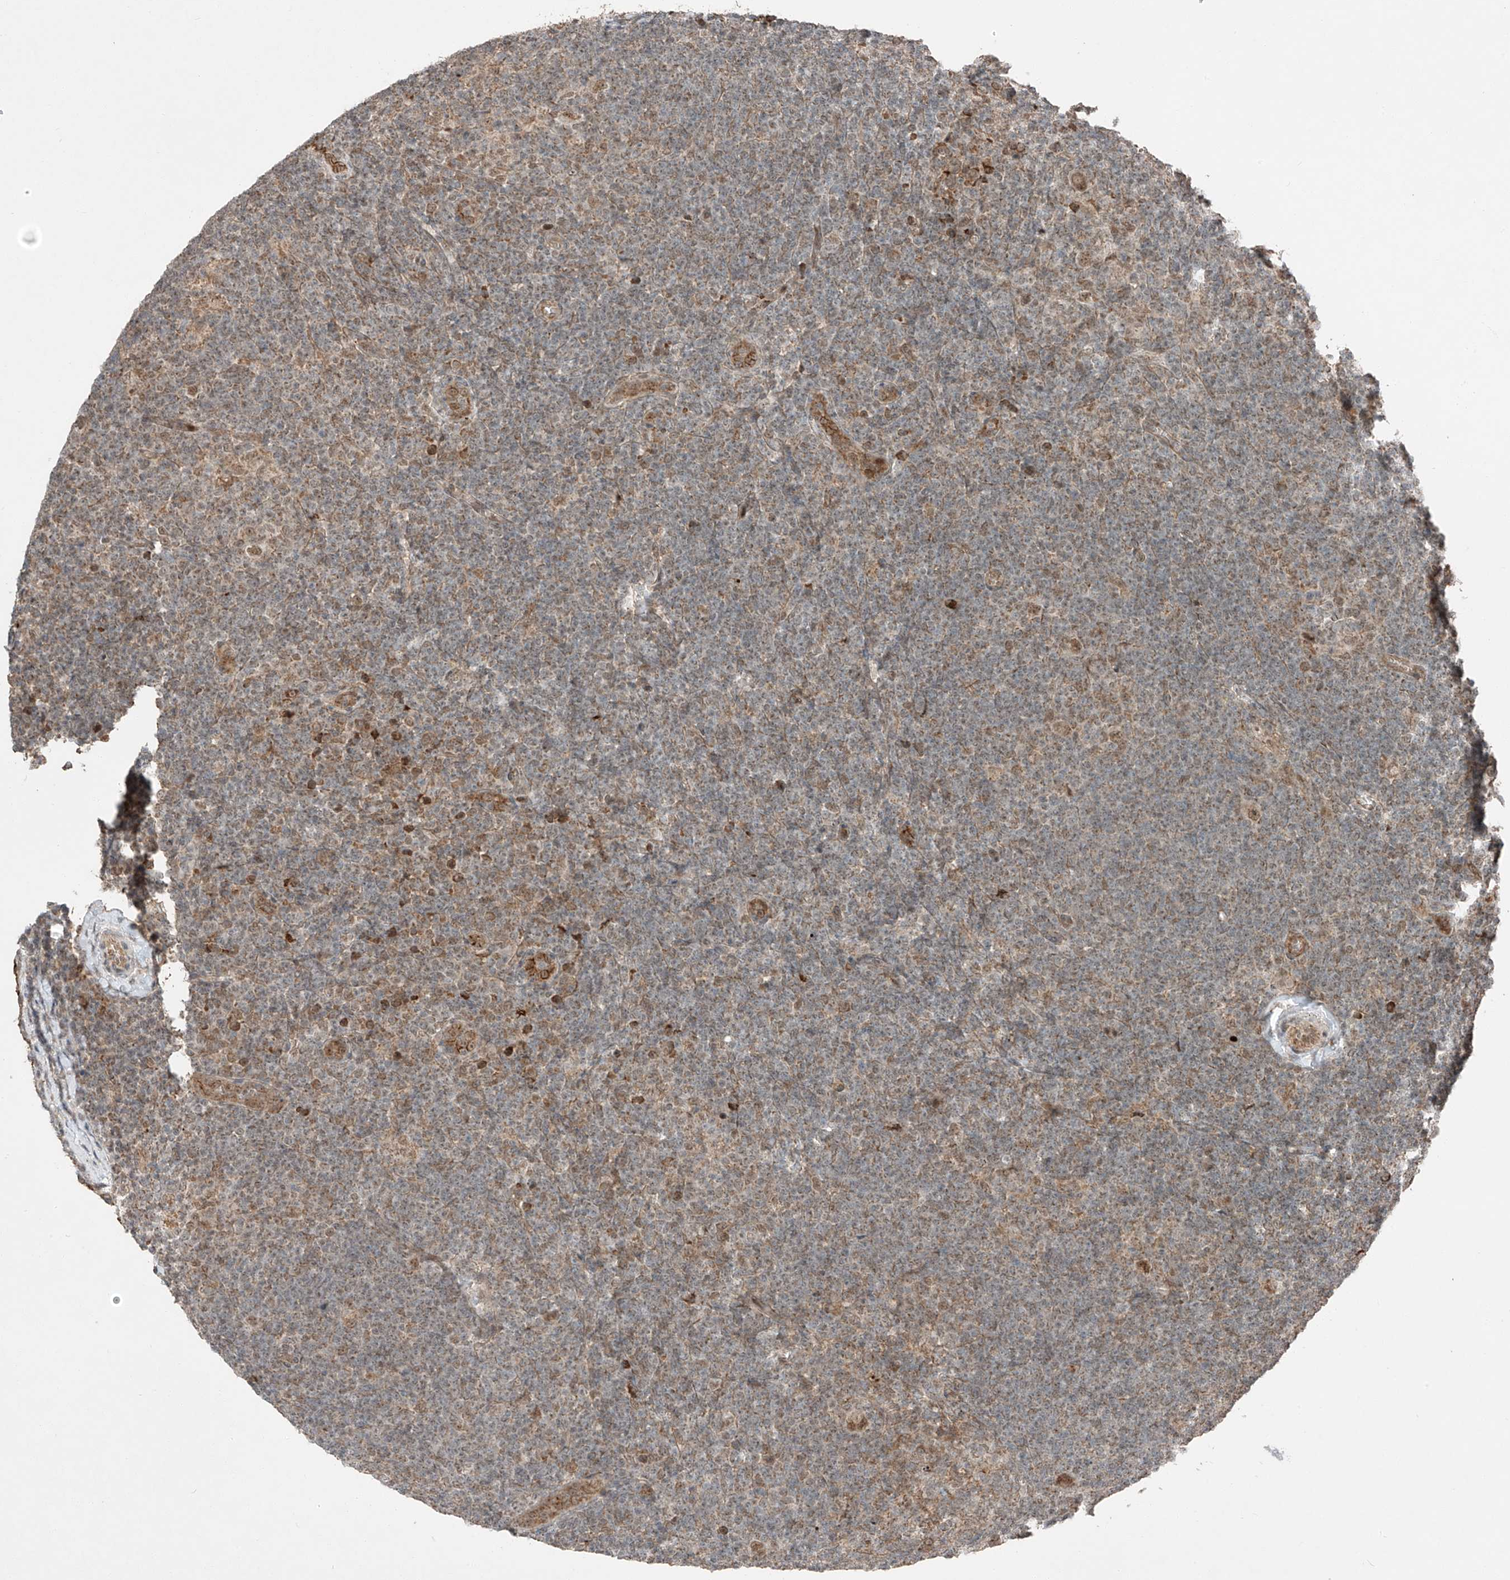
{"staining": {"intensity": "moderate", "quantity": ">75%", "location": "nuclear"}, "tissue": "lymphoma", "cell_type": "Tumor cells", "image_type": "cancer", "snomed": [{"axis": "morphology", "description": "Hodgkin's disease, NOS"}, {"axis": "topography", "description": "Lymph node"}], "caption": "Protein staining of Hodgkin's disease tissue displays moderate nuclear expression in approximately >75% of tumor cells.", "gene": "ZNF620", "patient": {"sex": "female", "age": 57}}